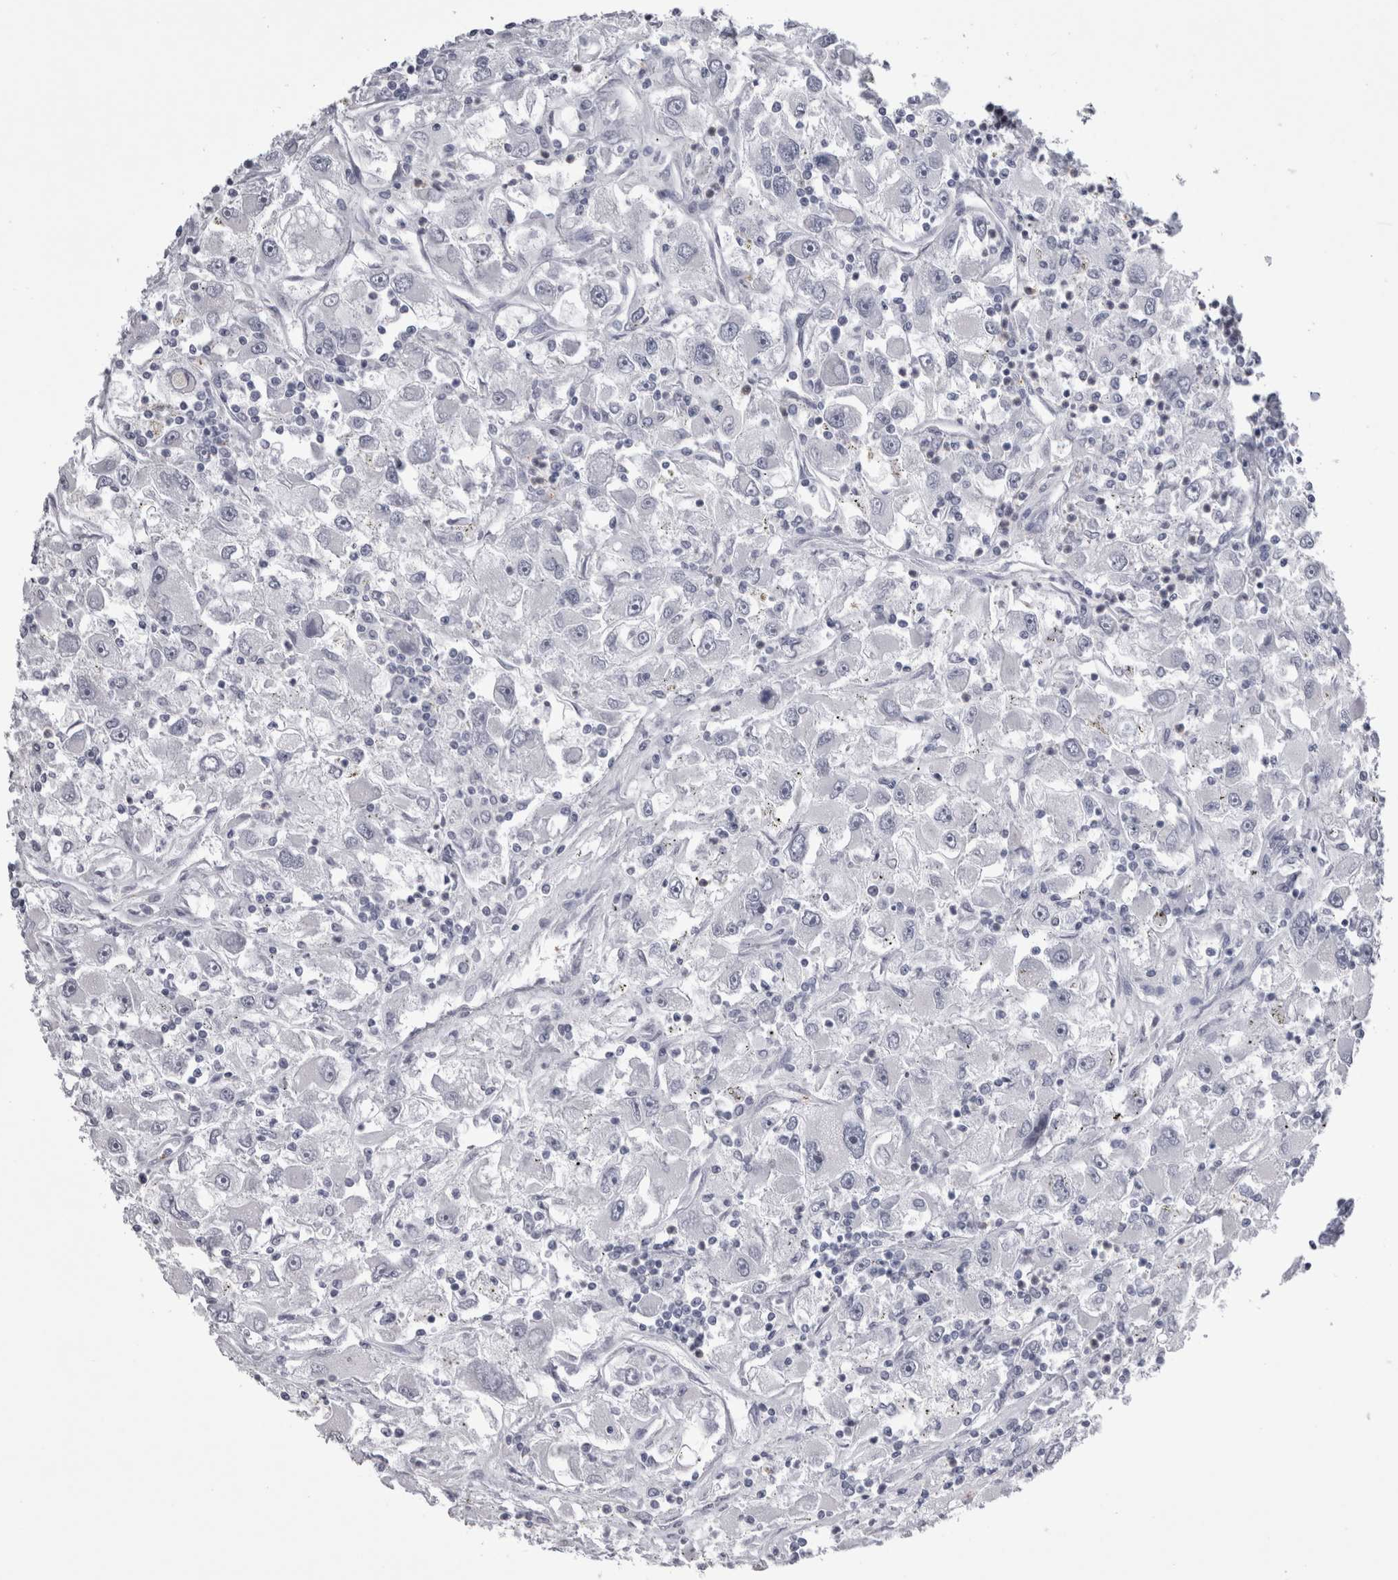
{"staining": {"intensity": "negative", "quantity": "none", "location": "none"}, "tissue": "renal cancer", "cell_type": "Tumor cells", "image_type": "cancer", "snomed": [{"axis": "morphology", "description": "Adenocarcinoma, NOS"}, {"axis": "topography", "description": "Kidney"}], "caption": "A high-resolution micrograph shows immunohistochemistry (IHC) staining of adenocarcinoma (renal), which demonstrates no significant positivity in tumor cells. Nuclei are stained in blue.", "gene": "ALDH8A1", "patient": {"sex": "female", "age": 52}}